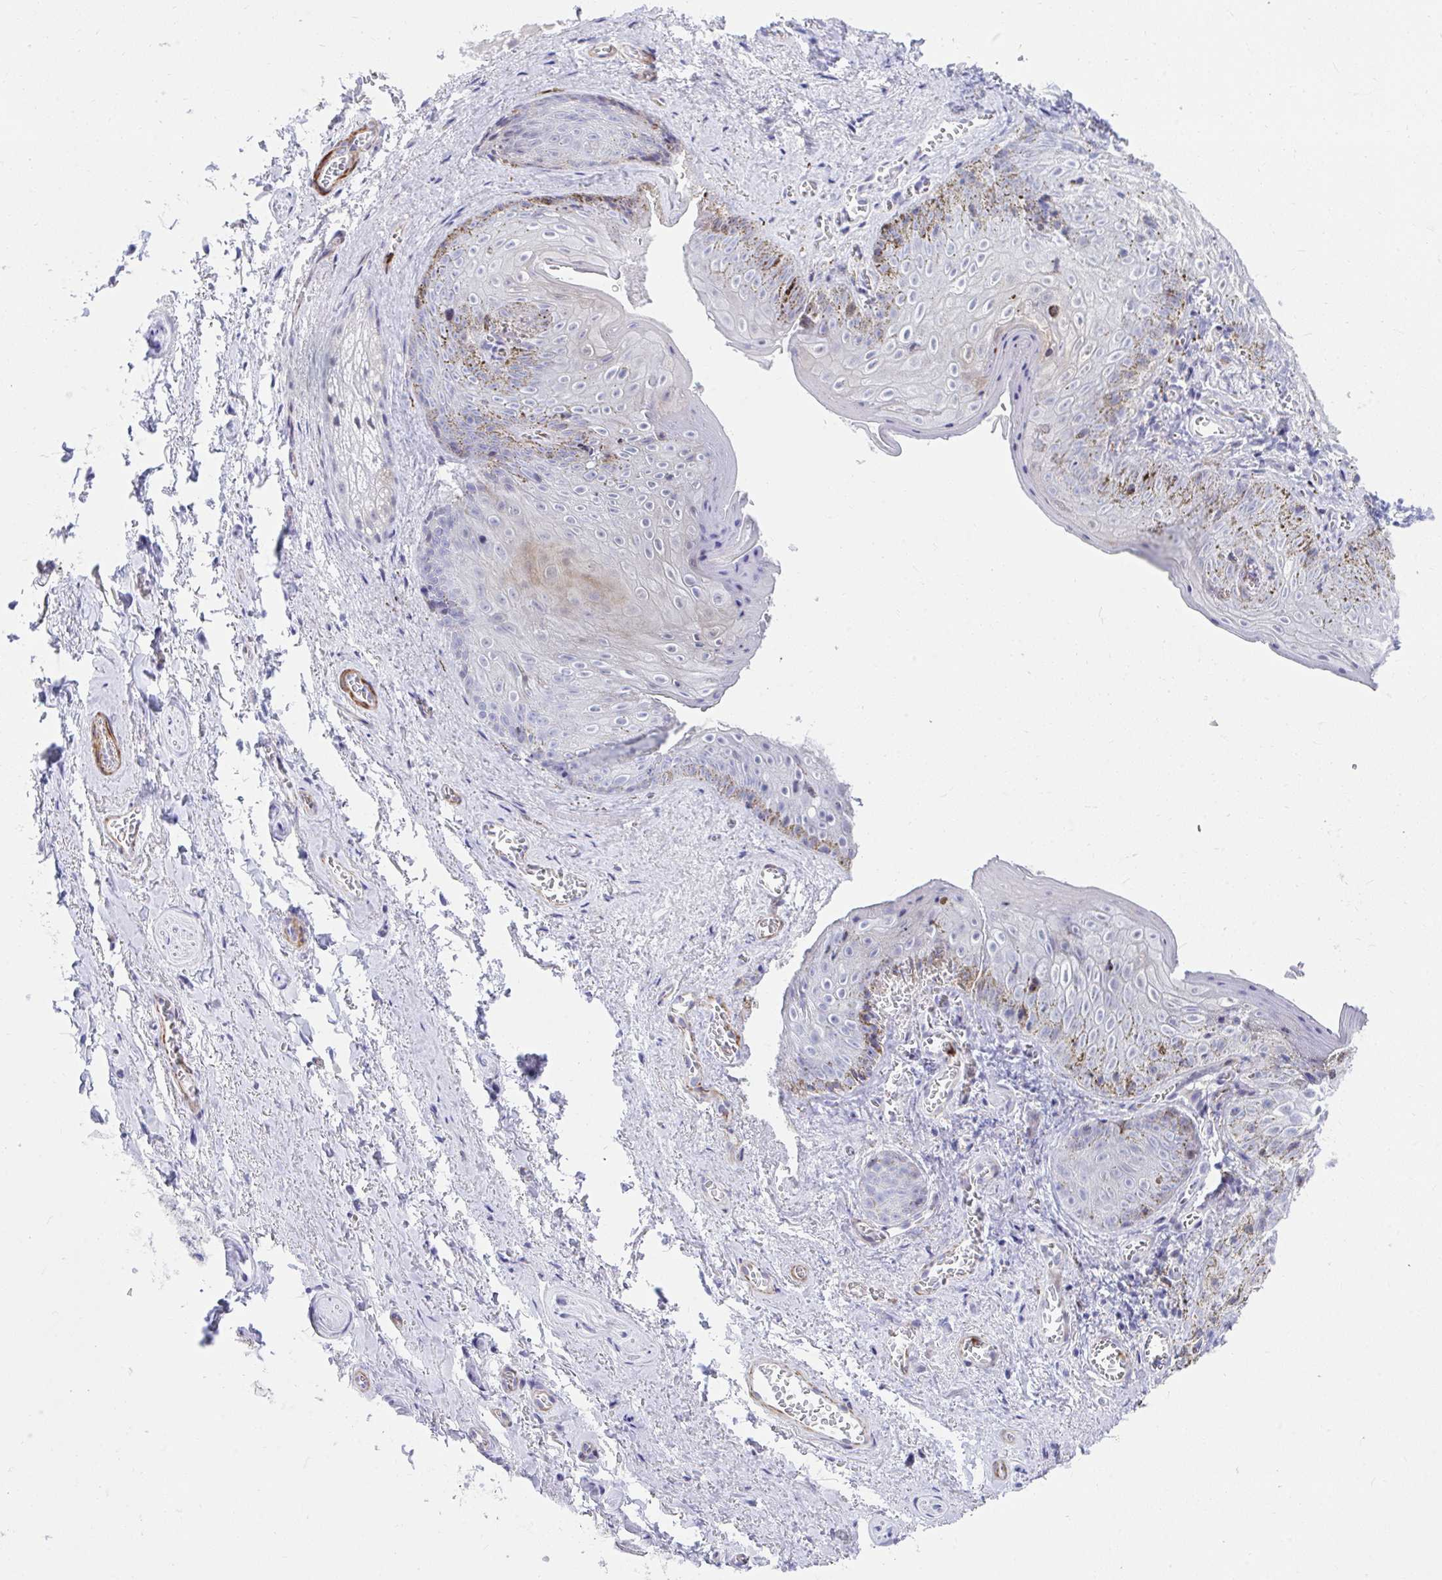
{"staining": {"intensity": "weak", "quantity": "<25%", "location": "cytoplasmic/membranous"}, "tissue": "vagina", "cell_type": "Squamous epithelial cells", "image_type": "normal", "snomed": [{"axis": "morphology", "description": "Normal tissue, NOS"}, {"axis": "topography", "description": "Vulva"}, {"axis": "topography", "description": "Vagina"}, {"axis": "topography", "description": "Peripheral nerve tissue"}], "caption": "Benign vagina was stained to show a protein in brown. There is no significant positivity in squamous epithelial cells. Brightfield microscopy of immunohistochemistry (IHC) stained with DAB (3,3'-diaminobenzidine) (brown) and hematoxylin (blue), captured at high magnification.", "gene": "CSTB", "patient": {"sex": "female", "age": 66}}